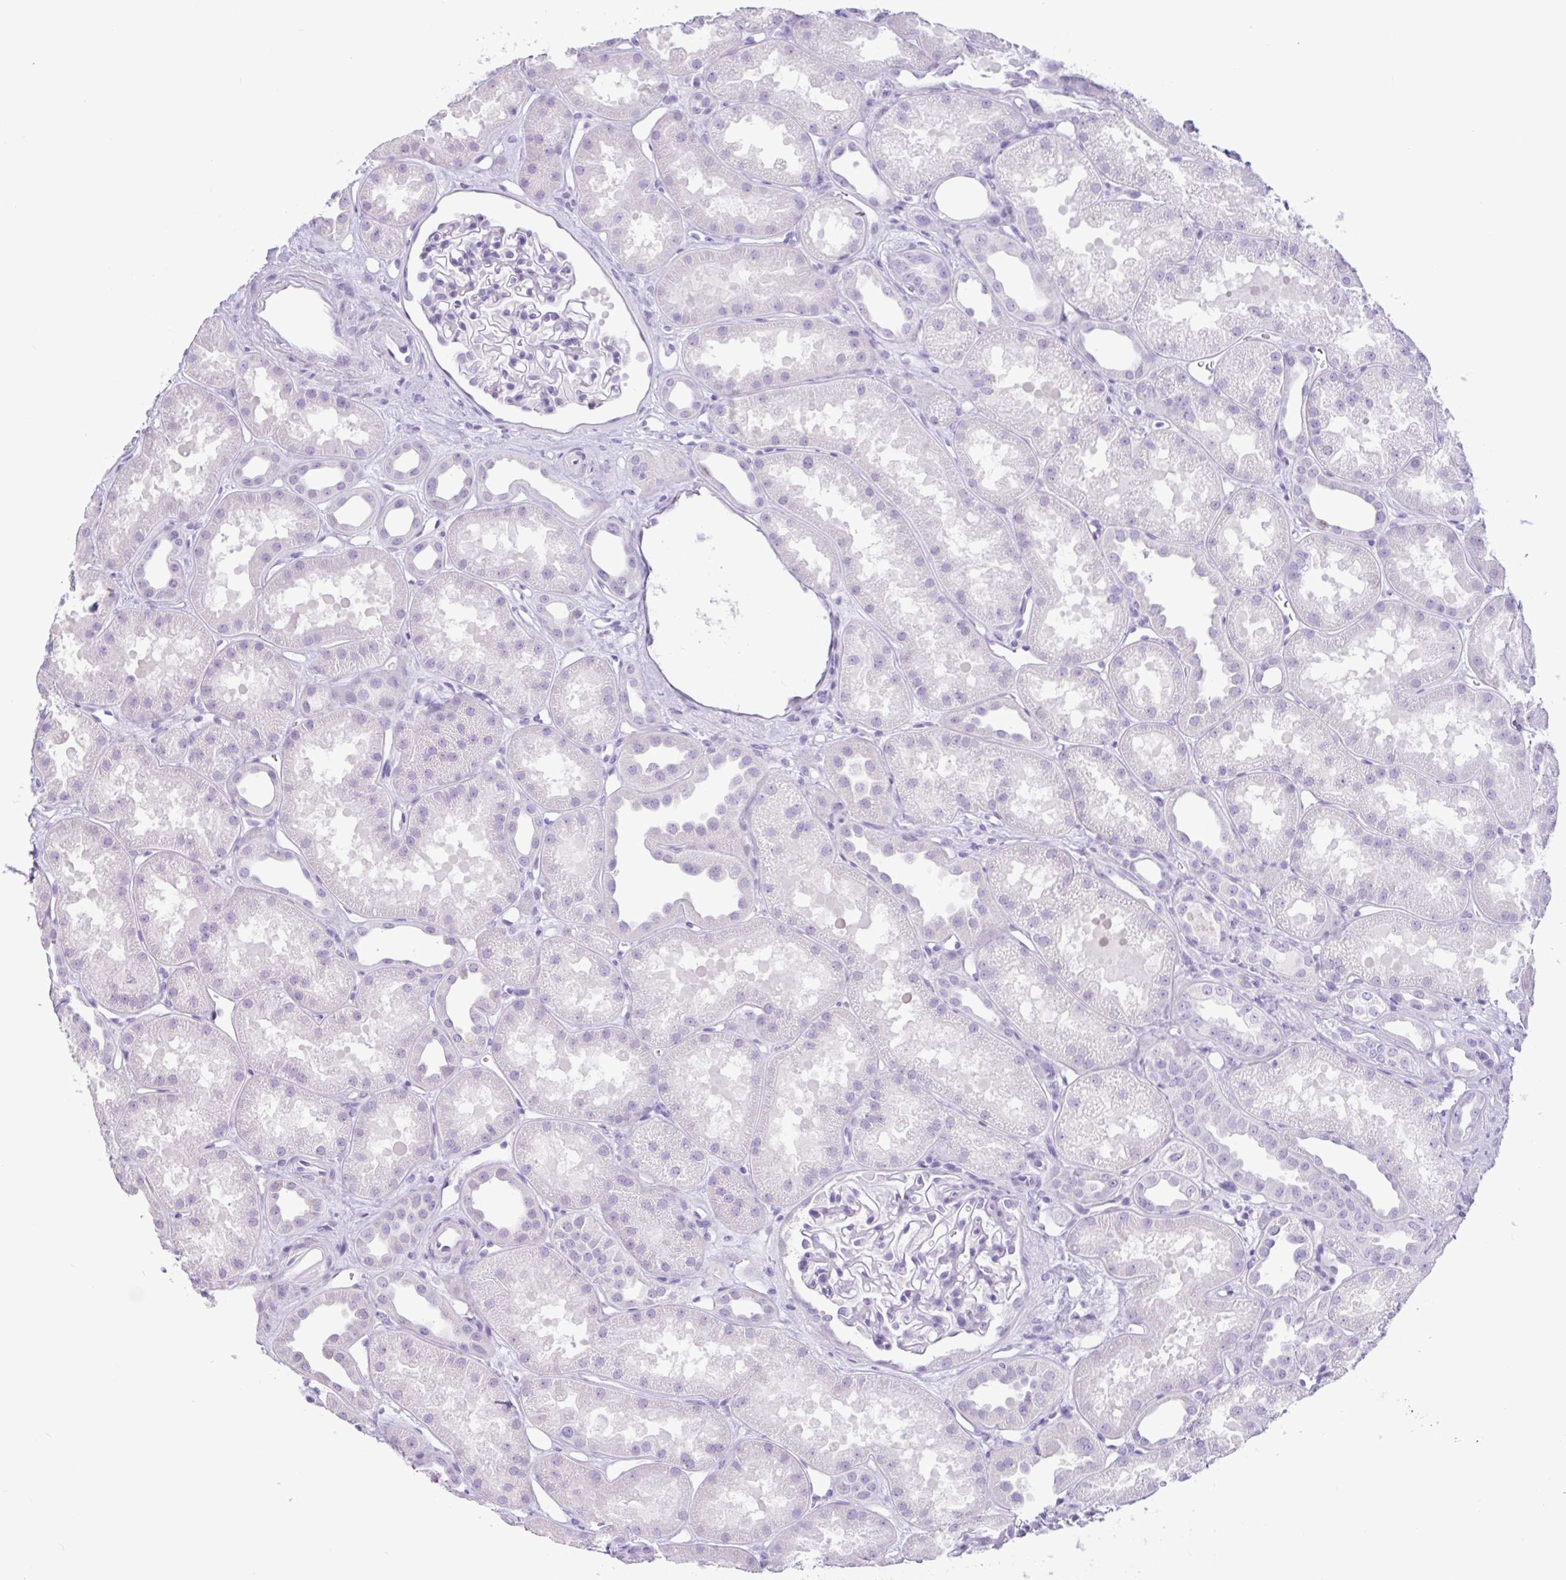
{"staining": {"intensity": "negative", "quantity": "none", "location": "none"}, "tissue": "kidney", "cell_type": "Cells in glomeruli", "image_type": "normal", "snomed": [{"axis": "morphology", "description": "Normal tissue, NOS"}, {"axis": "topography", "description": "Kidney"}], "caption": "Immunohistochemistry of unremarkable human kidney reveals no positivity in cells in glomeruli. (Brightfield microscopy of DAB (3,3'-diaminobenzidine) immunohistochemistry at high magnification).", "gene": "CTSE", "patient": {"sex": "male", "age": 61}}